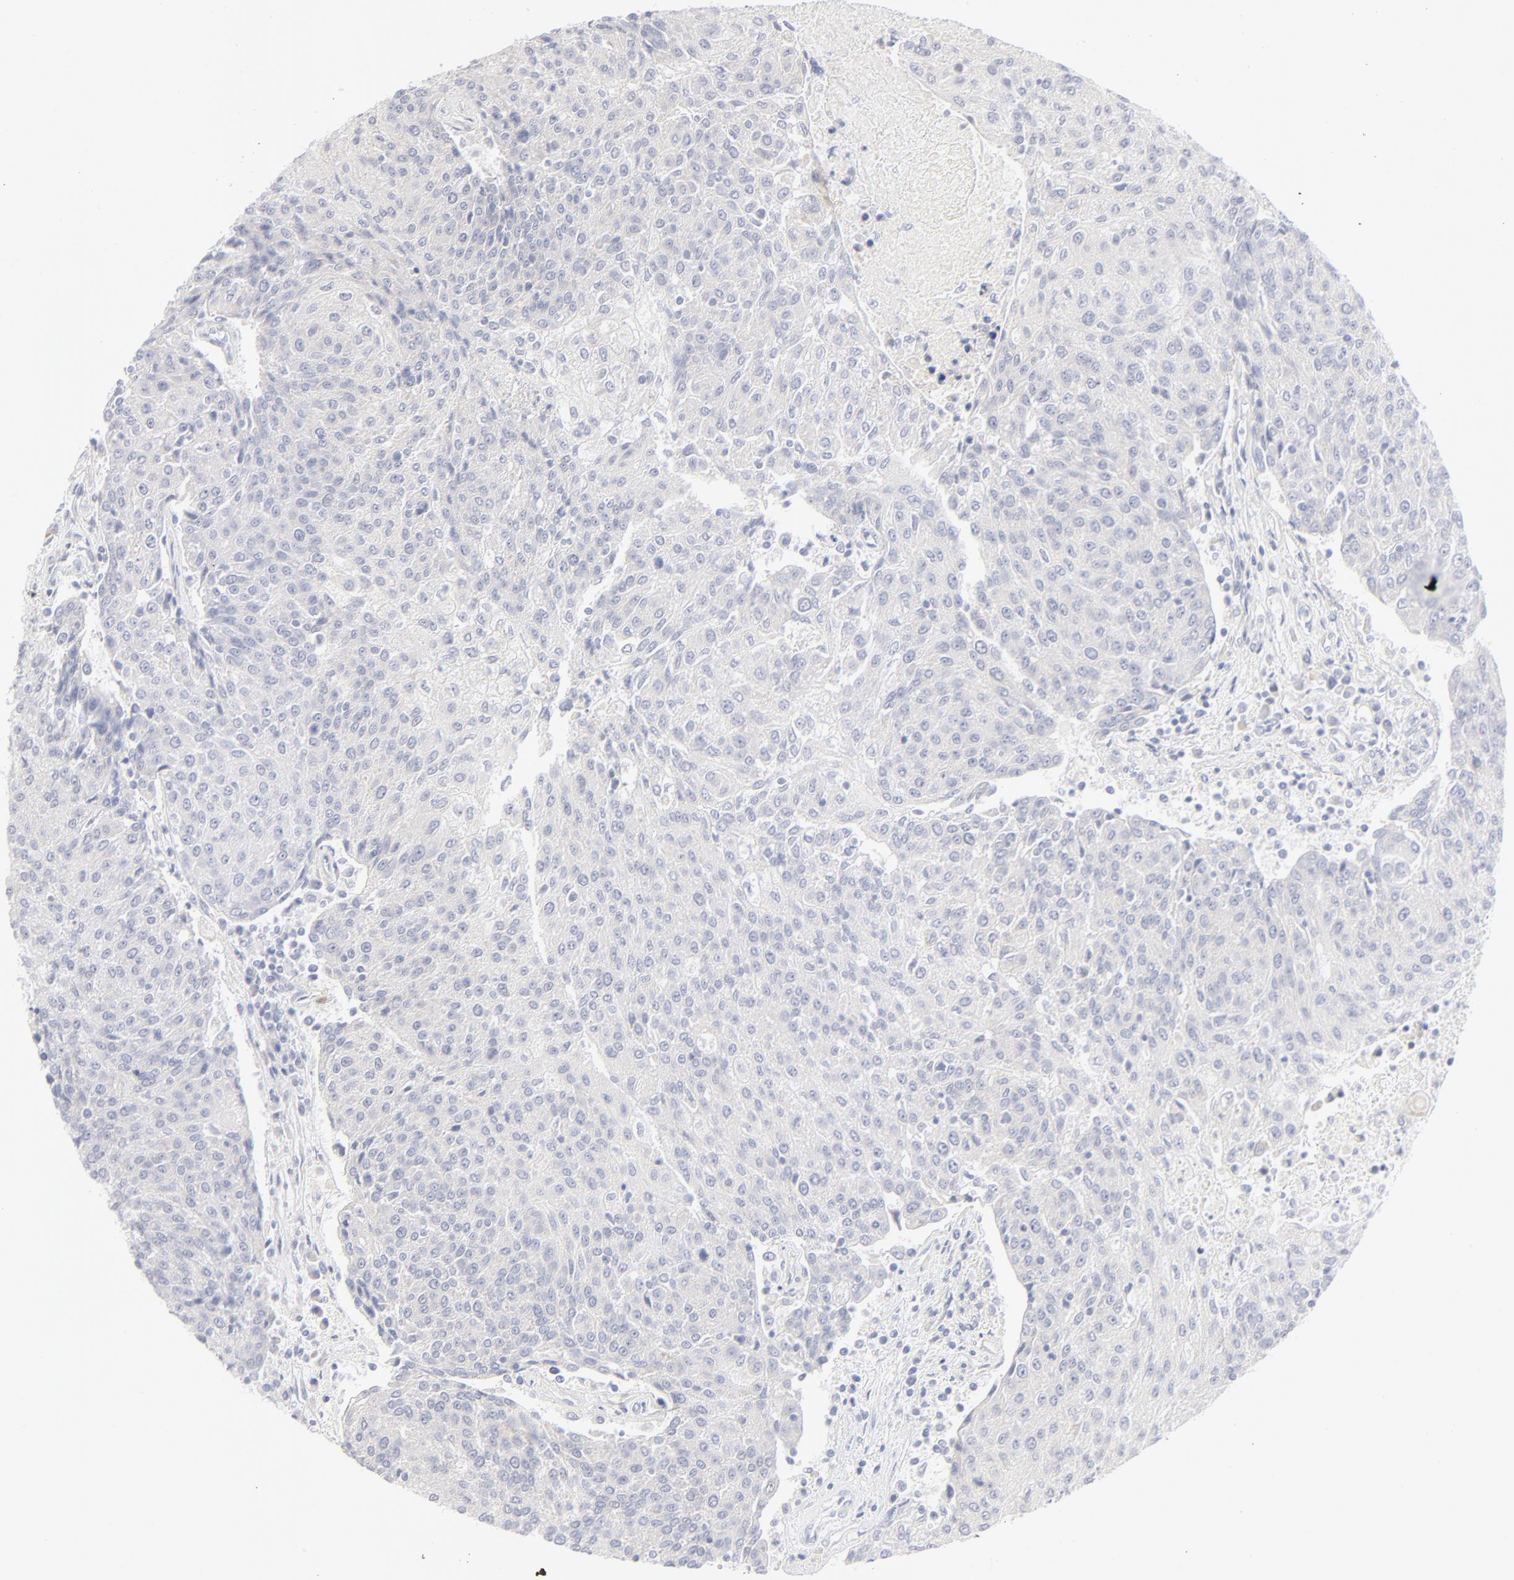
{"staining": {"intensity": "negative", "quantity": "none", "location": "none"}, "tissue": "urothelial cancer", "cell_type": "Tumor cells", "image_type": "cancer", "snomed": [{"axis": "morphology", "description": "Urothelial carcinoma, High grade"}, {"axis": "topography", "description": "Urinary bladder"}], "caption": "This micrograph is of urothelial carcinoma (high-grade) stained with IHC to label a protein in brown with the nuclei are counter-stained blue. There is no positivity in tumor cells.", "gene": "NPNT", "patient": {"sex": "female", "age": 85}}